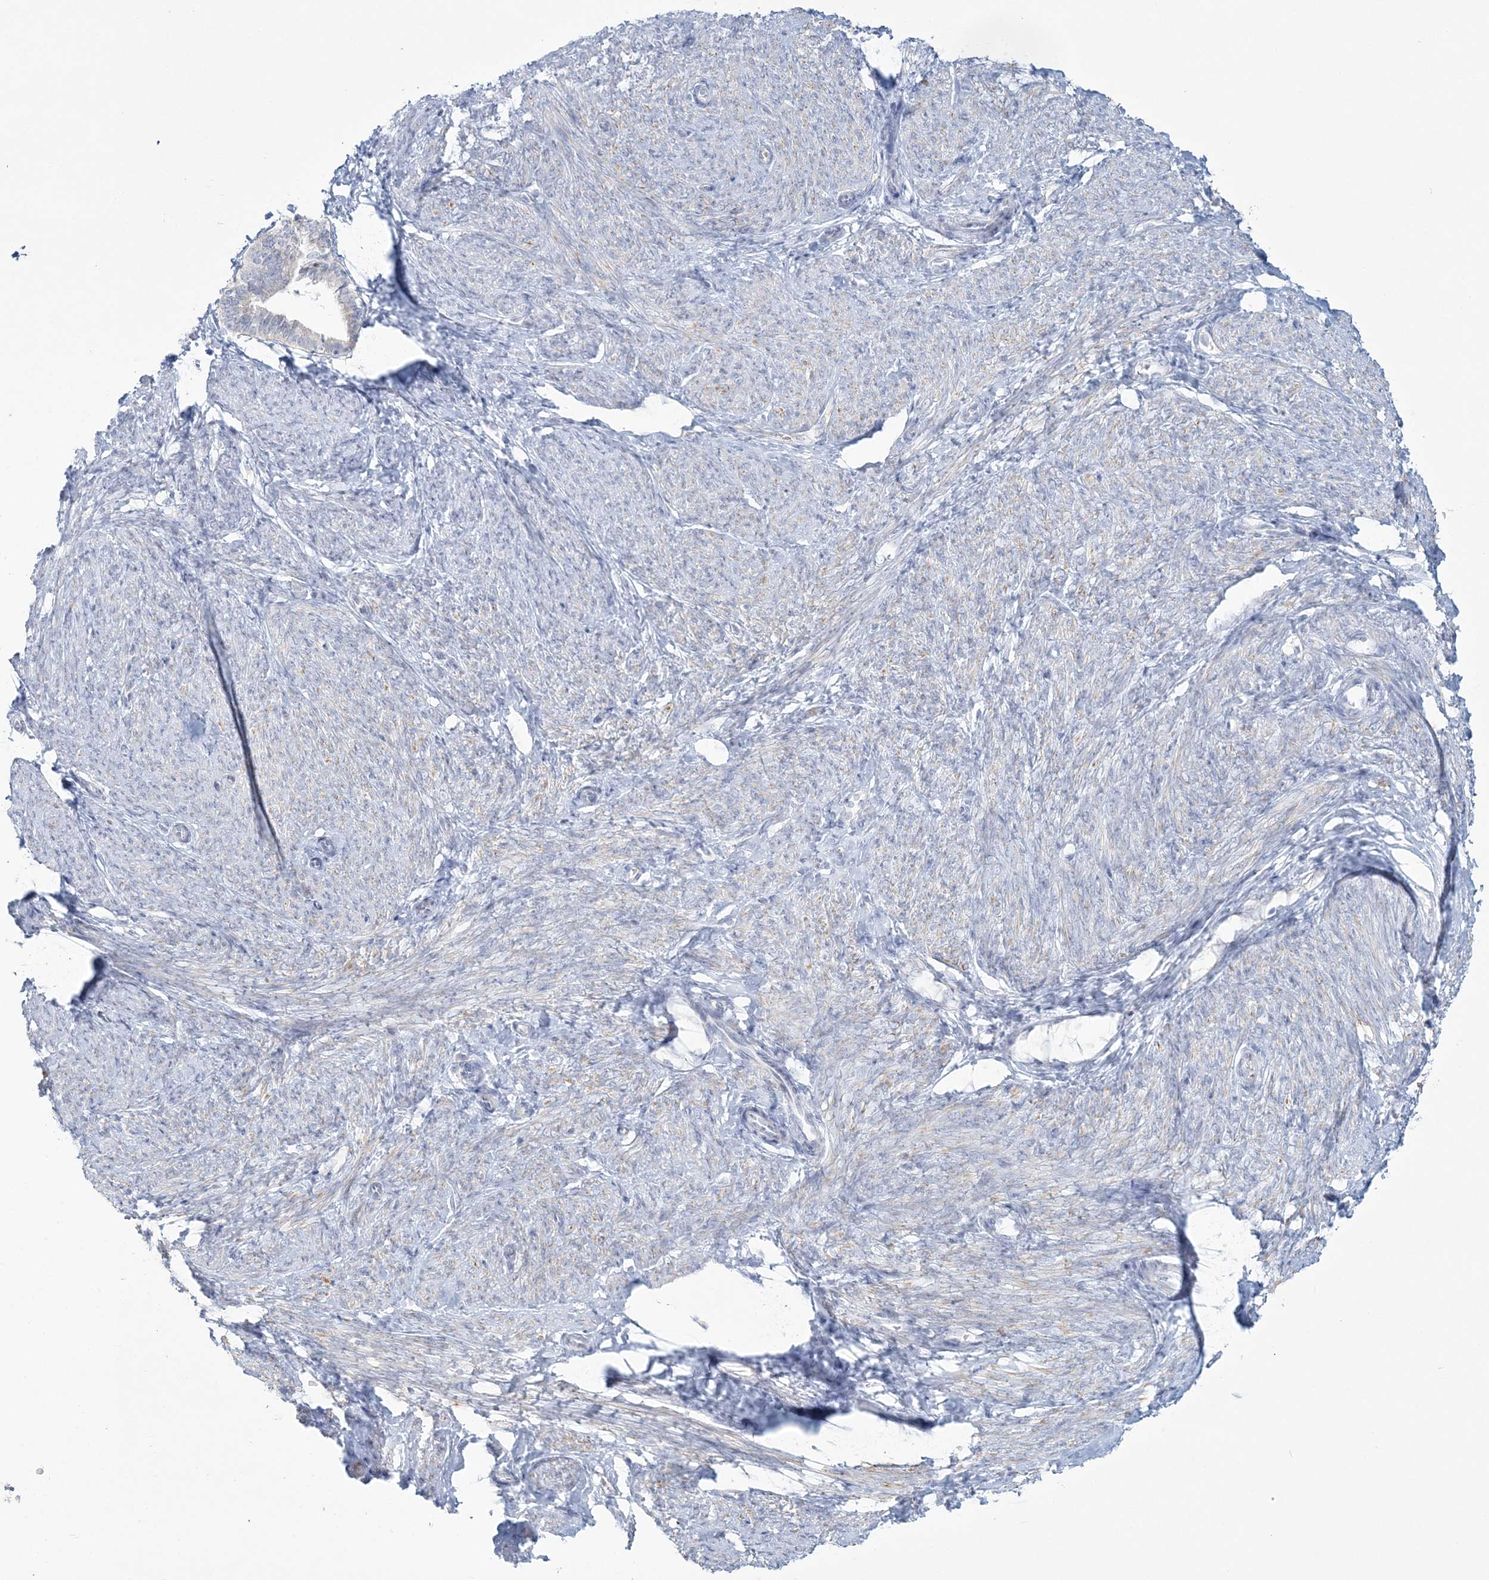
{"staining": {"intensity": "negative", "quantity": "none", "location": "none"}, "tissue": "endometrium", "cell_type": "Cells in endometrial stroma", "image_type": "normal", "snomed": [{"axis": "morphology", "description": "Normal tissue, NOS"}, {"axis": "topography", "description": "Endometrium"}], "caption": "Immunohistochemical staining of normal endometrium exhibits no significant staining in cells in endometrial stroma.", "gene": "ENSG00000288637", "patient": {"sex": "female", "age": 72}}